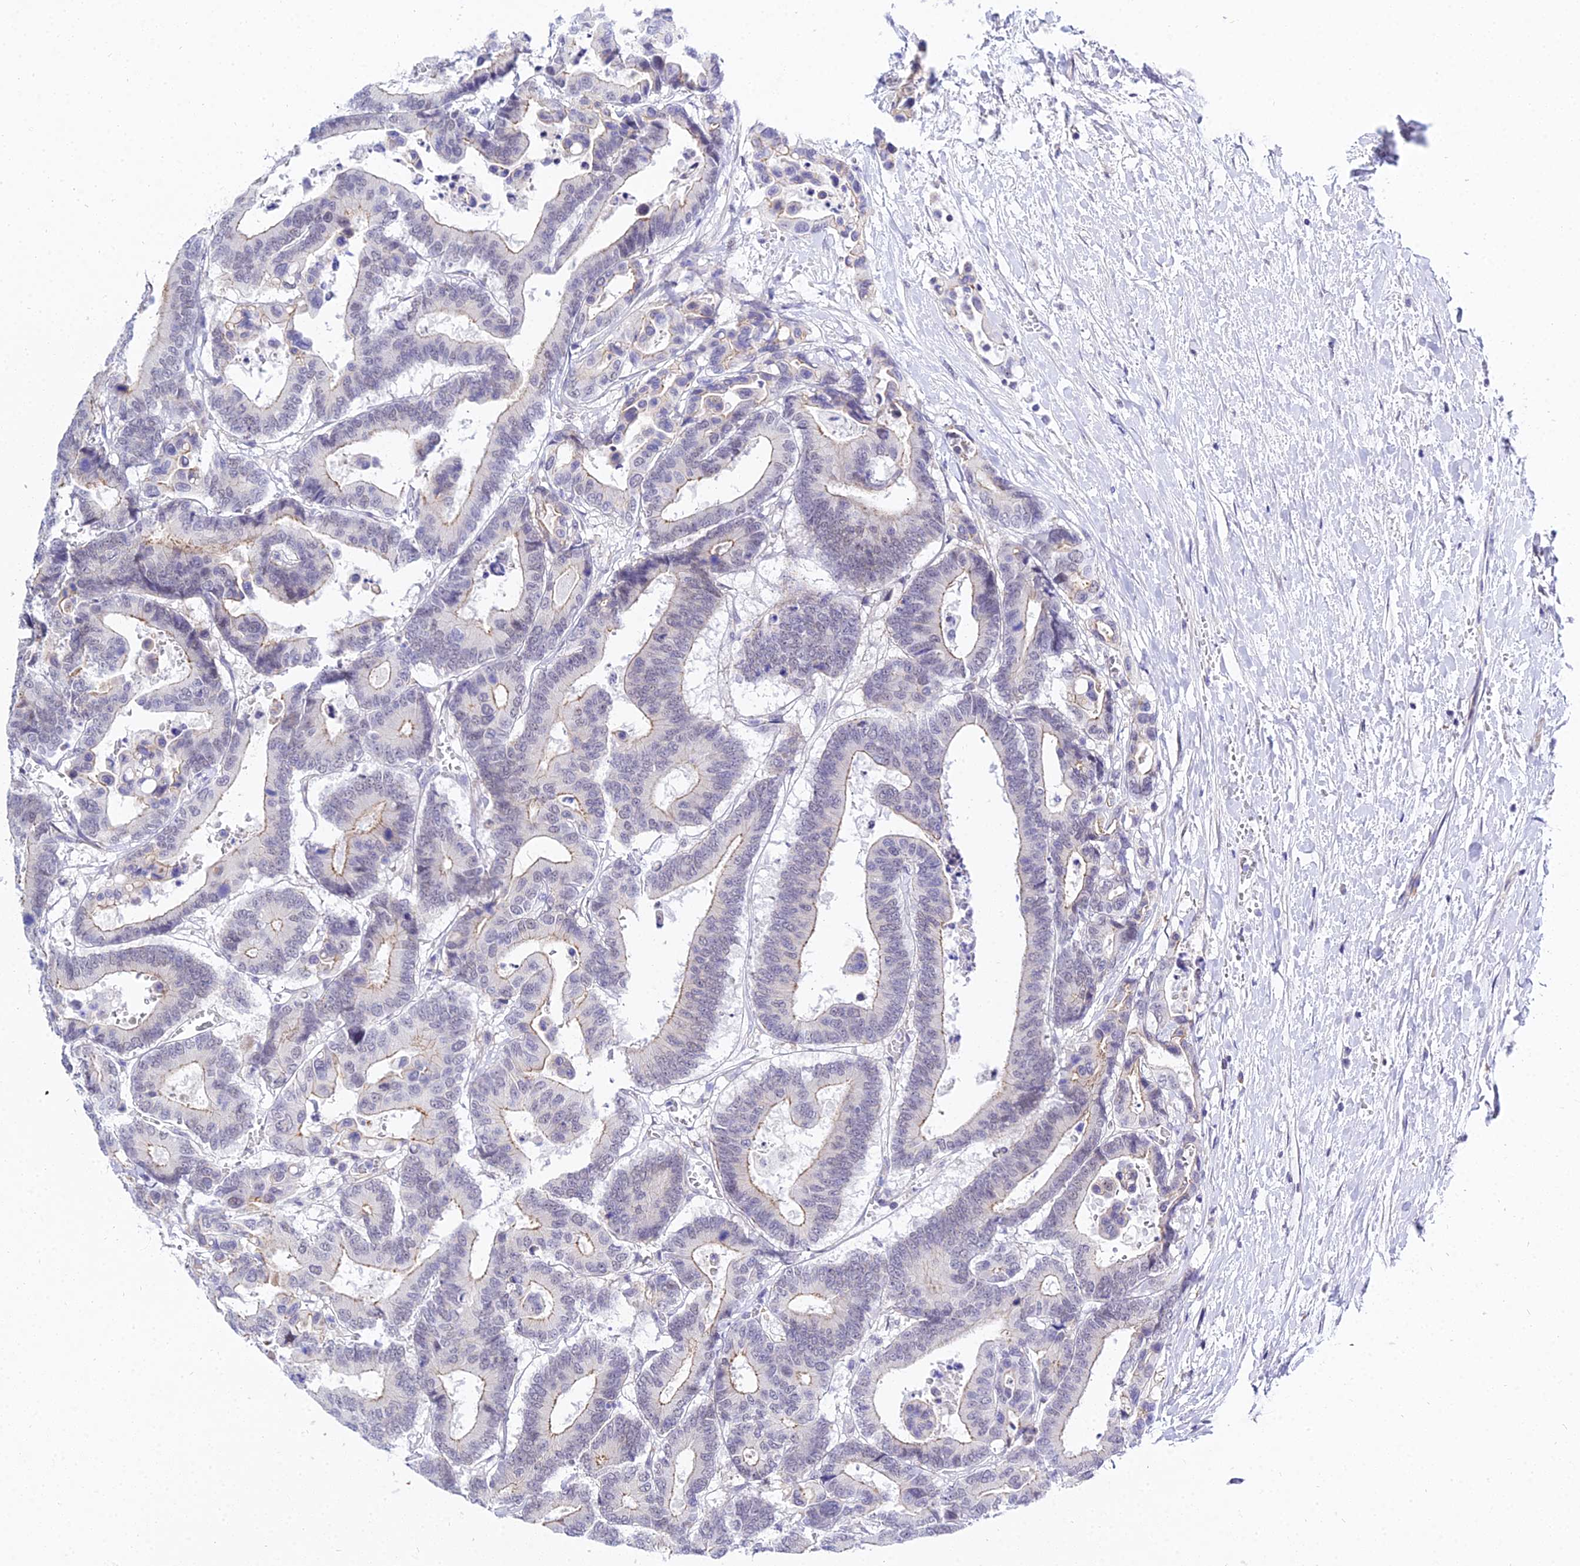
{"staining": {"intensity": "negative", "quantity": "none", "location": "none"}, "tissue": "colorectal cancer", "cell_type": "Tumor cells", "image_type": "cancer", "snomed": [{"axis": "morphology", "description": "Normal tissue, NOS"}, {"axis": "morphology", "description": "Adenocarcinoma, NOS"}, {"axis": "topography", "description": "Colon"}], "caption": "A high-resolution histopathology image shows immunohistochemistry staining of colorectal cancer (adenocarcinoma), which displays no significant positivity in tumor cells.", "gene": "ZNF628", "patient": {"sex": "male", "age": 82}}